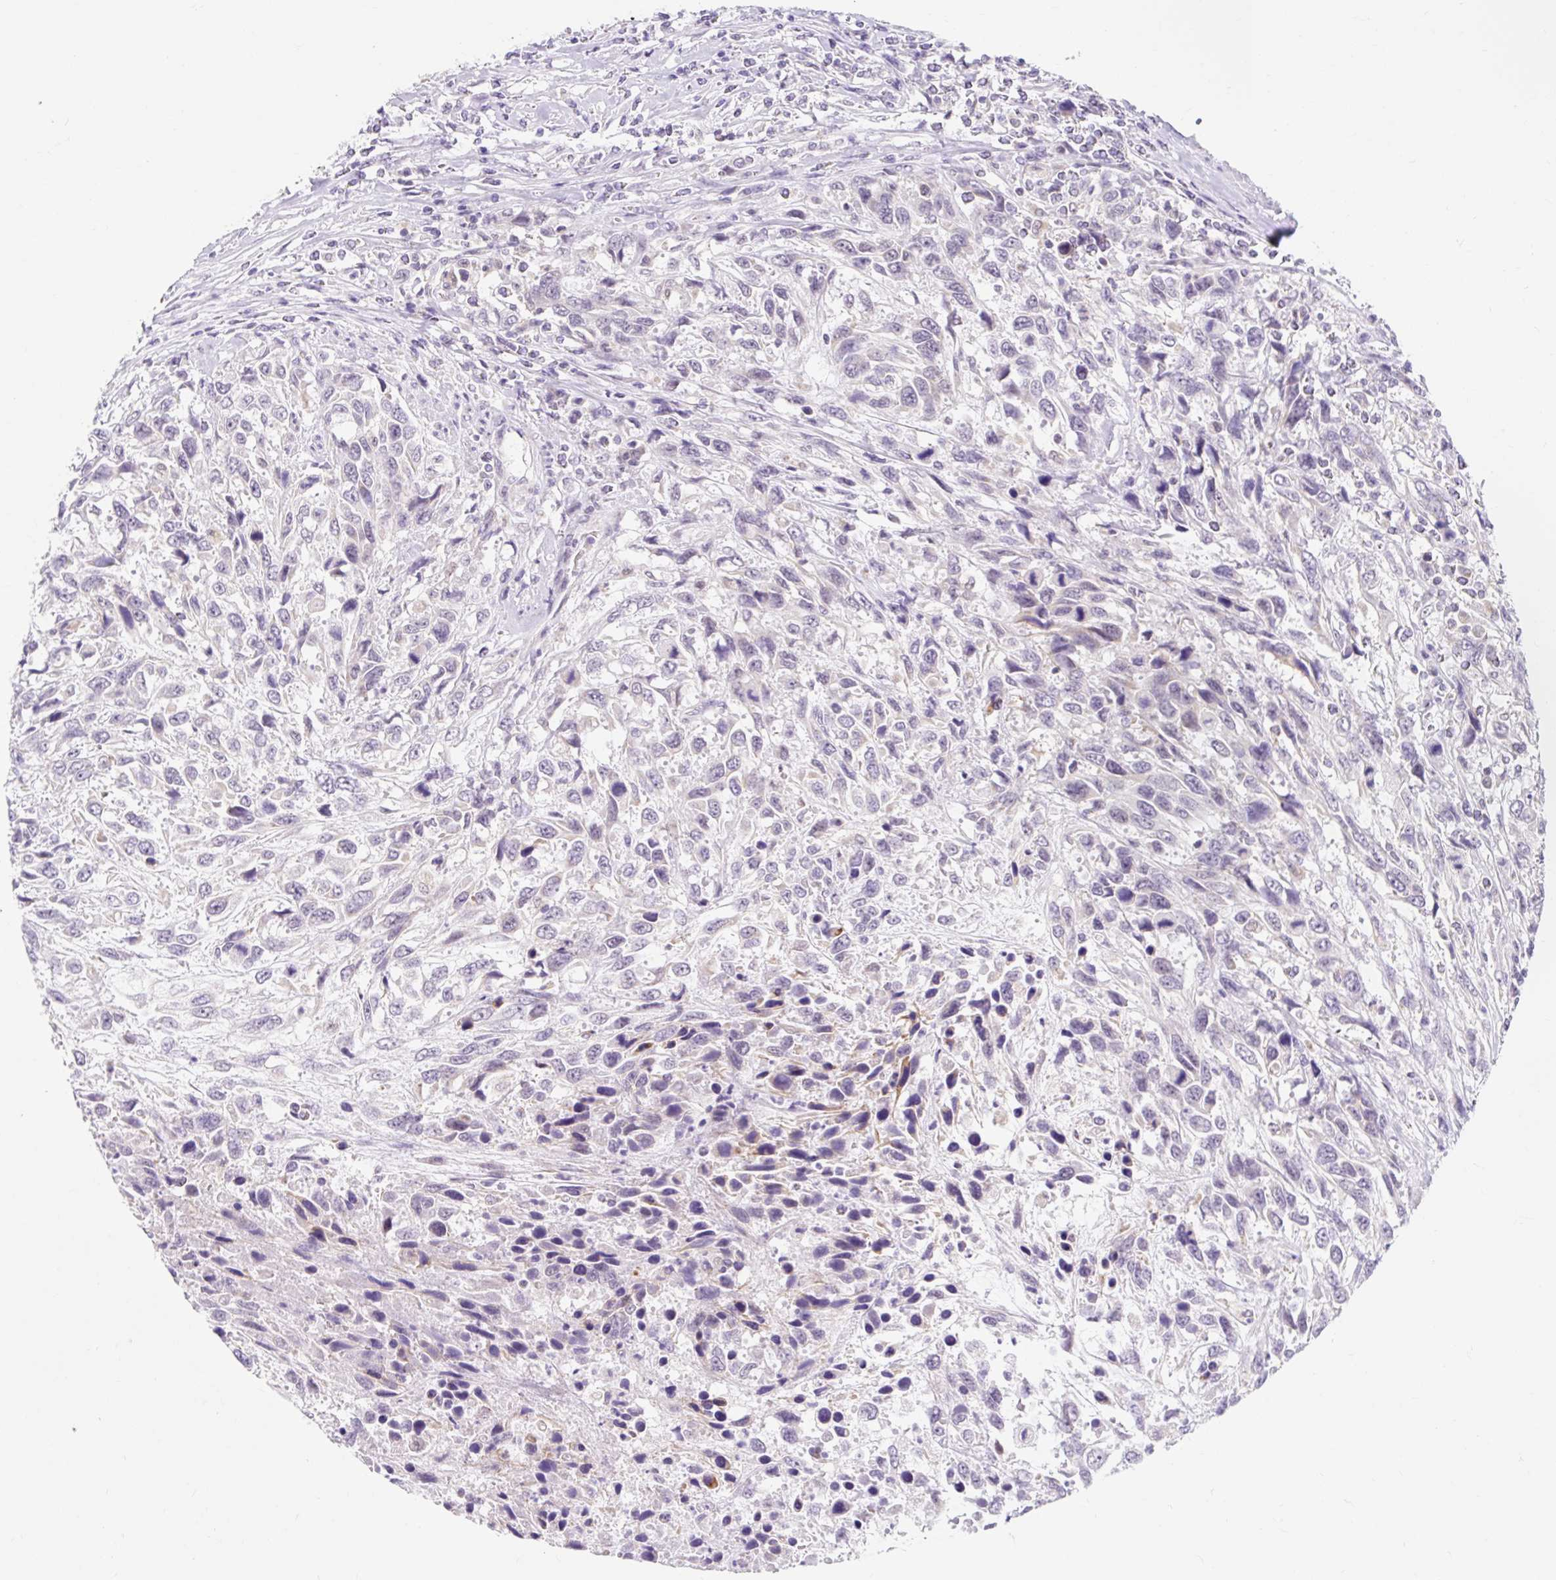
{"staining": {"intensity": "negative", "quantity": "none", "location": "none"}, "tissue": "urothelial cancer", "cell_type": "Tumor cells", "image_type": "cancer", "snomed": [{"axis": "morphology", "description": "Urothelial carcinoma, High grade"}, {"axis": "topography", "description": "Urinary bladder"}], "caption": "Tumor cells show no significant positivity in urothelial cancer.", "gene": "ITPK1", "patient": {"sex": "female", "age": 70}}